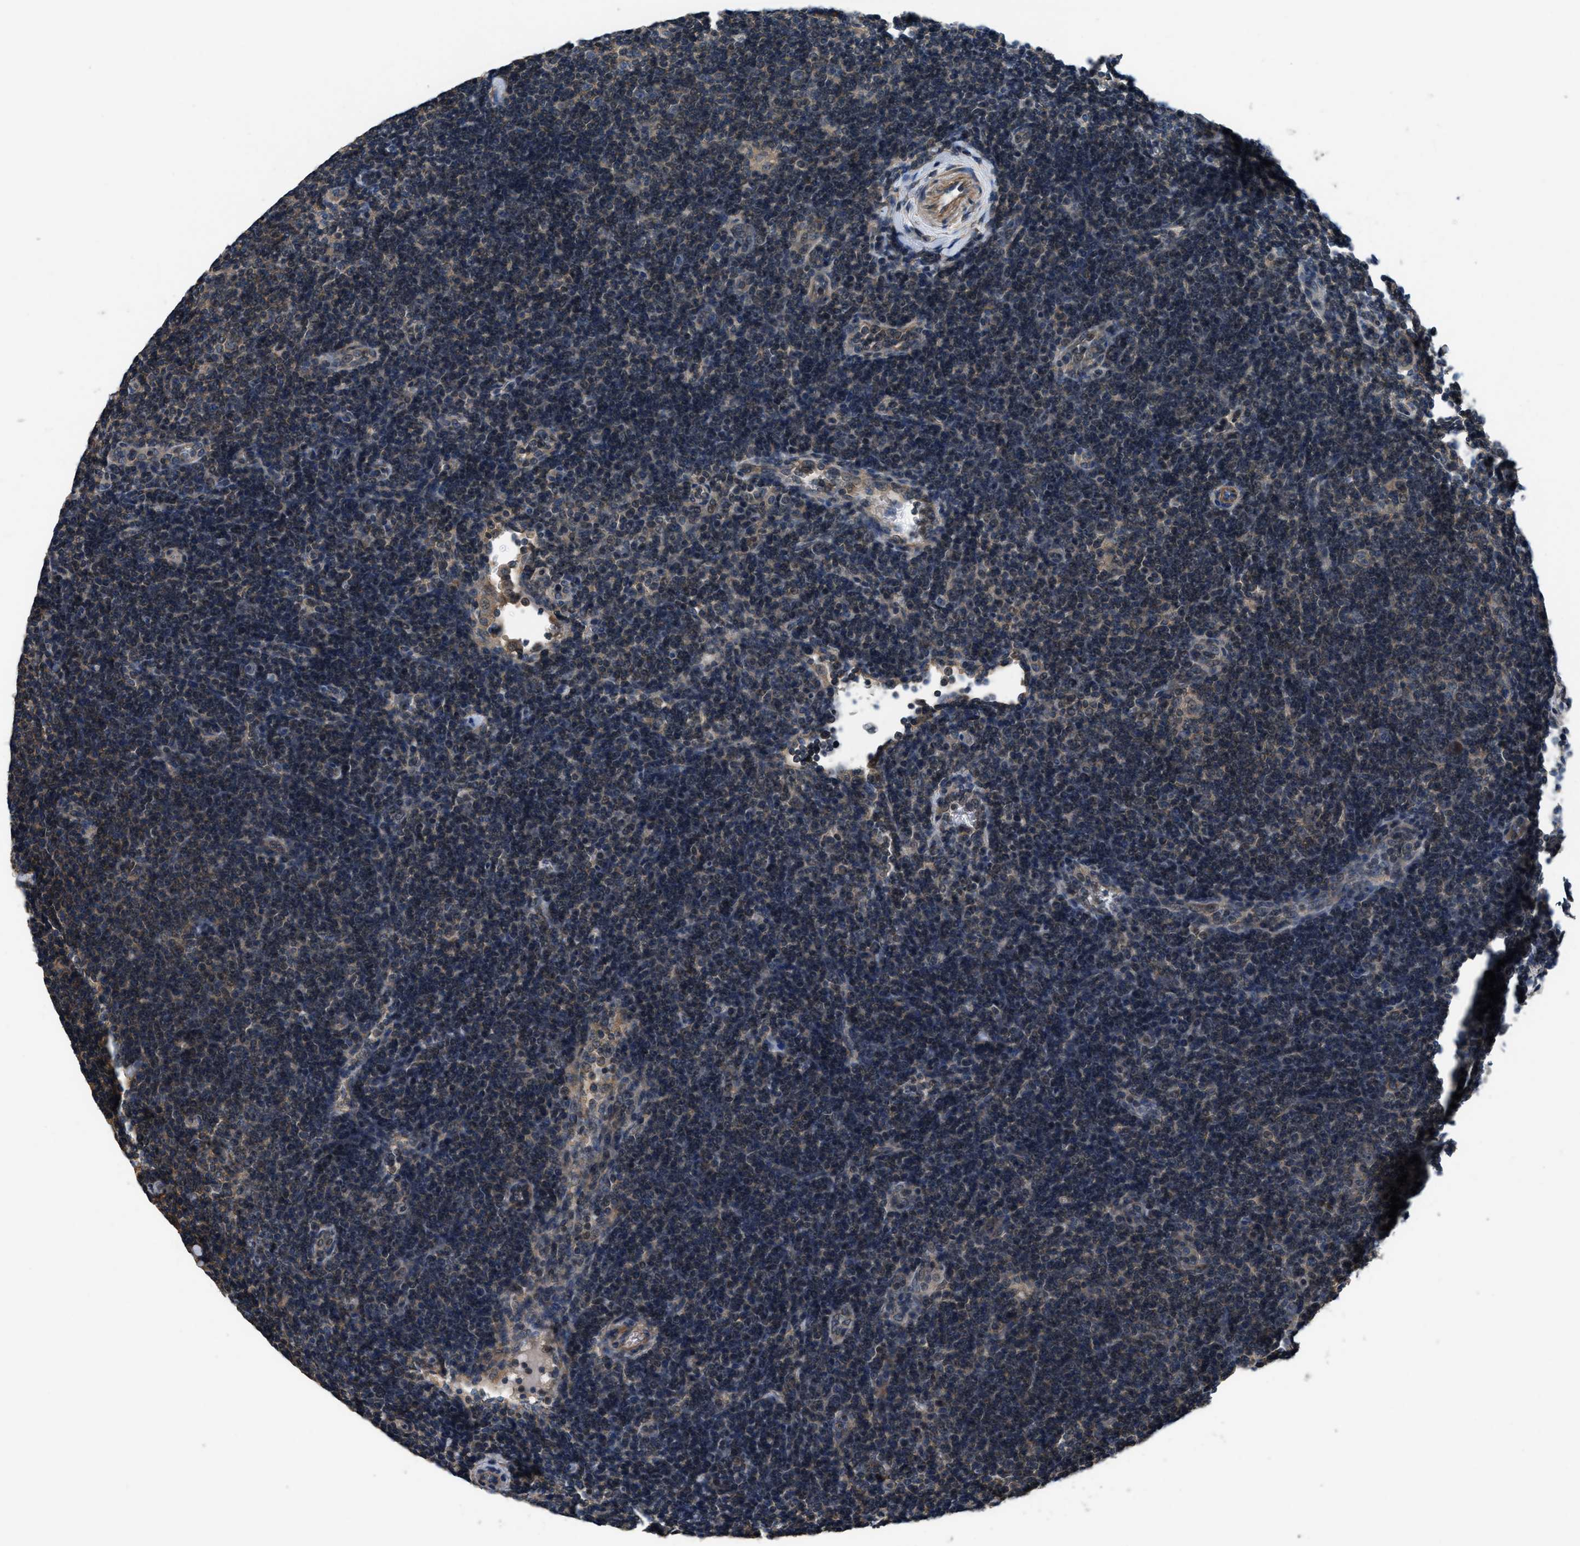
{"staining": {"intensity": "weak", "quantity": "25%-75%", "location": "cytoplasmic/membranous"}, "tissue": "lymphoma", "cell_type": "Tumor cells", "image_type": "cancer", "snomed": [{"axis": "morphology", "description": "Hodgkin's disease, NOS"}, {"axis": "topography", "description": "Lymph node"}], "caption": "This is an image of immunohistochemistry staining of Hodgkin's disease, which shows weak expression in the cytoplasmic/membranous of tumor cells.", "gene": "SSH2", "patient": {"sex": "female", "age": 57}}